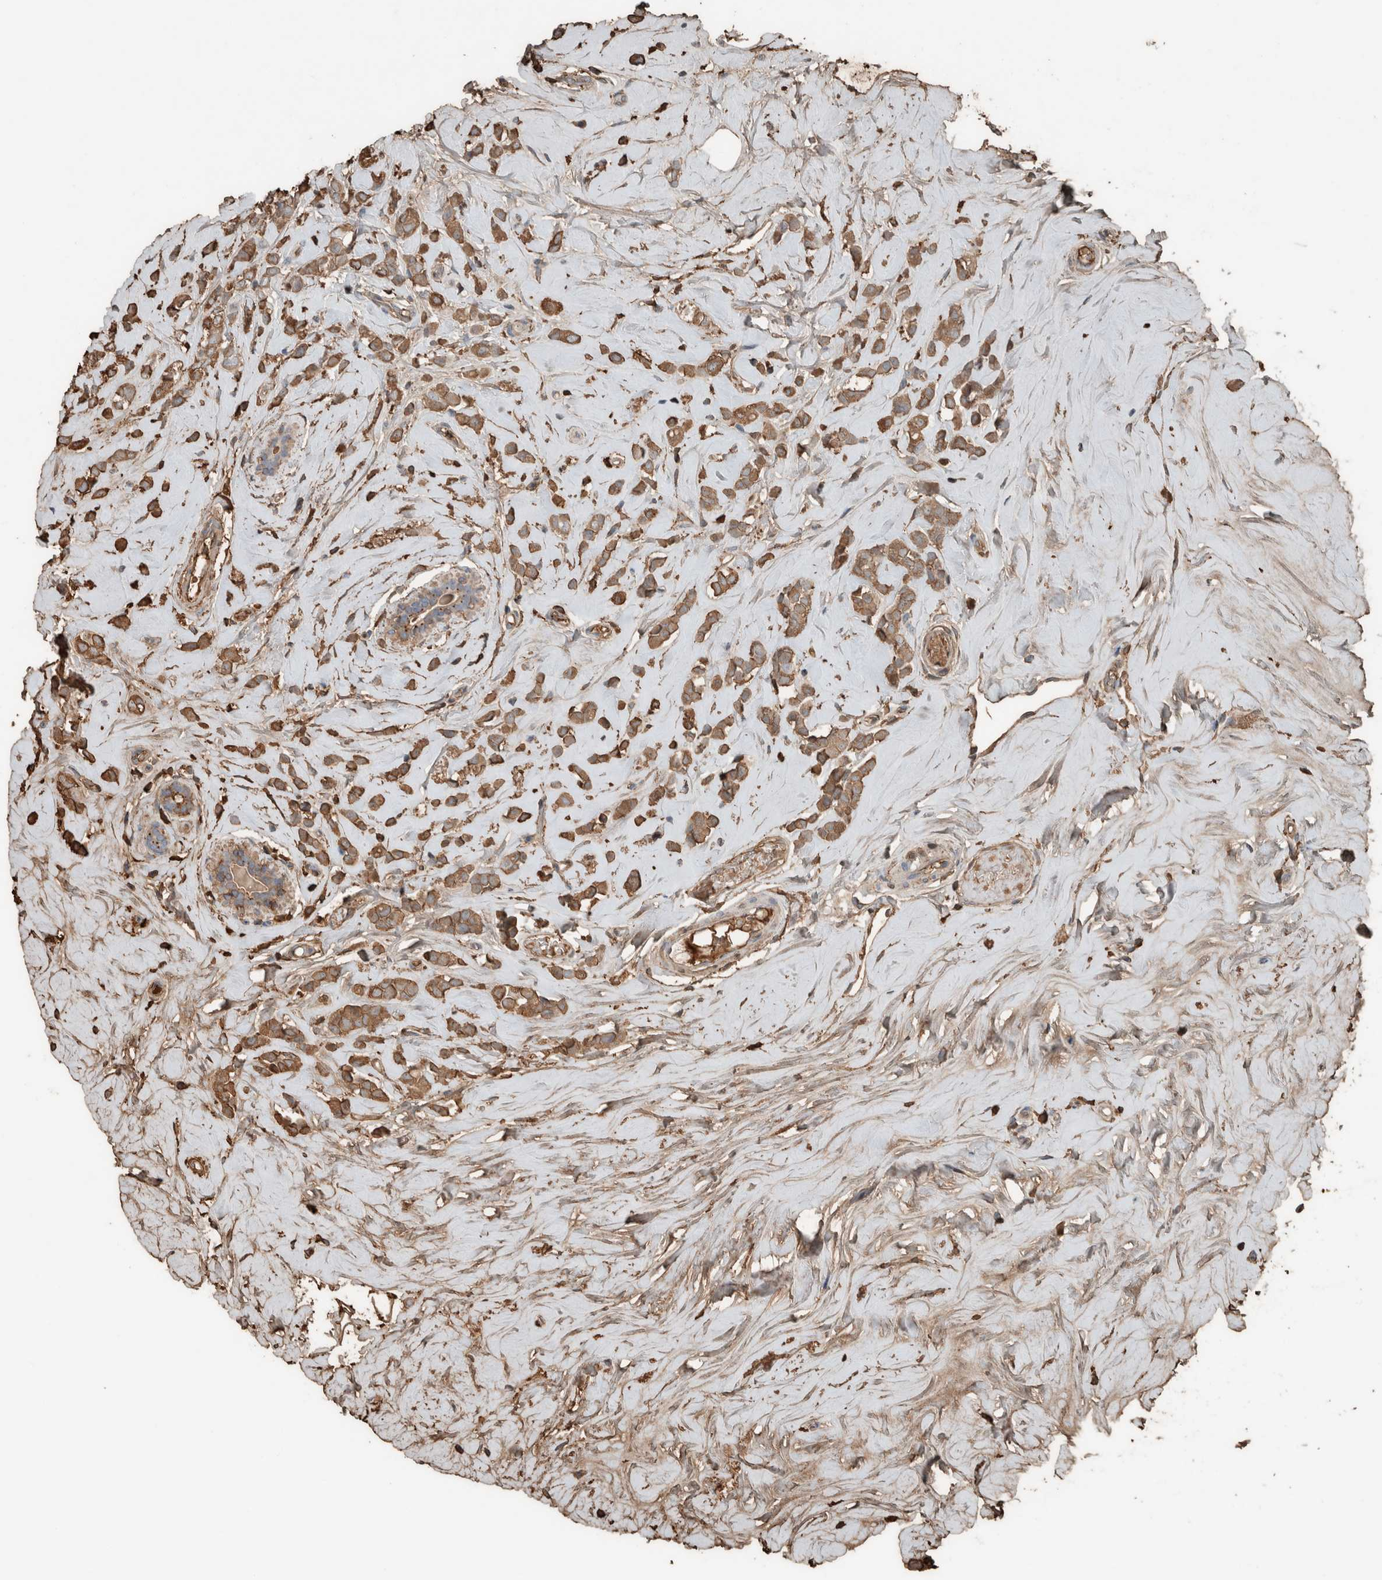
{"staining": {"intensity": "moderate", "quantity": ">75%", "location": "cytoplasmic/membranous"}, "tissue": "breast cancer", "cell_type": "Tumor cells", "image_type": "cancer", "snomed": [{"axis": "morphology", "description": "Lobular carcinoma"}, {"axis": "topography", "description": "Breast"}], "caption": "Protein expression analysis of human breast lobular carcinoma reveals moderate cytoplasmic/membranous staining in about >75% of tumor cells. (Brightfield microscopy of DAB IHC at high magnification).", "gene": "USP34", "patient": {"sex": "female", "age": 47}}